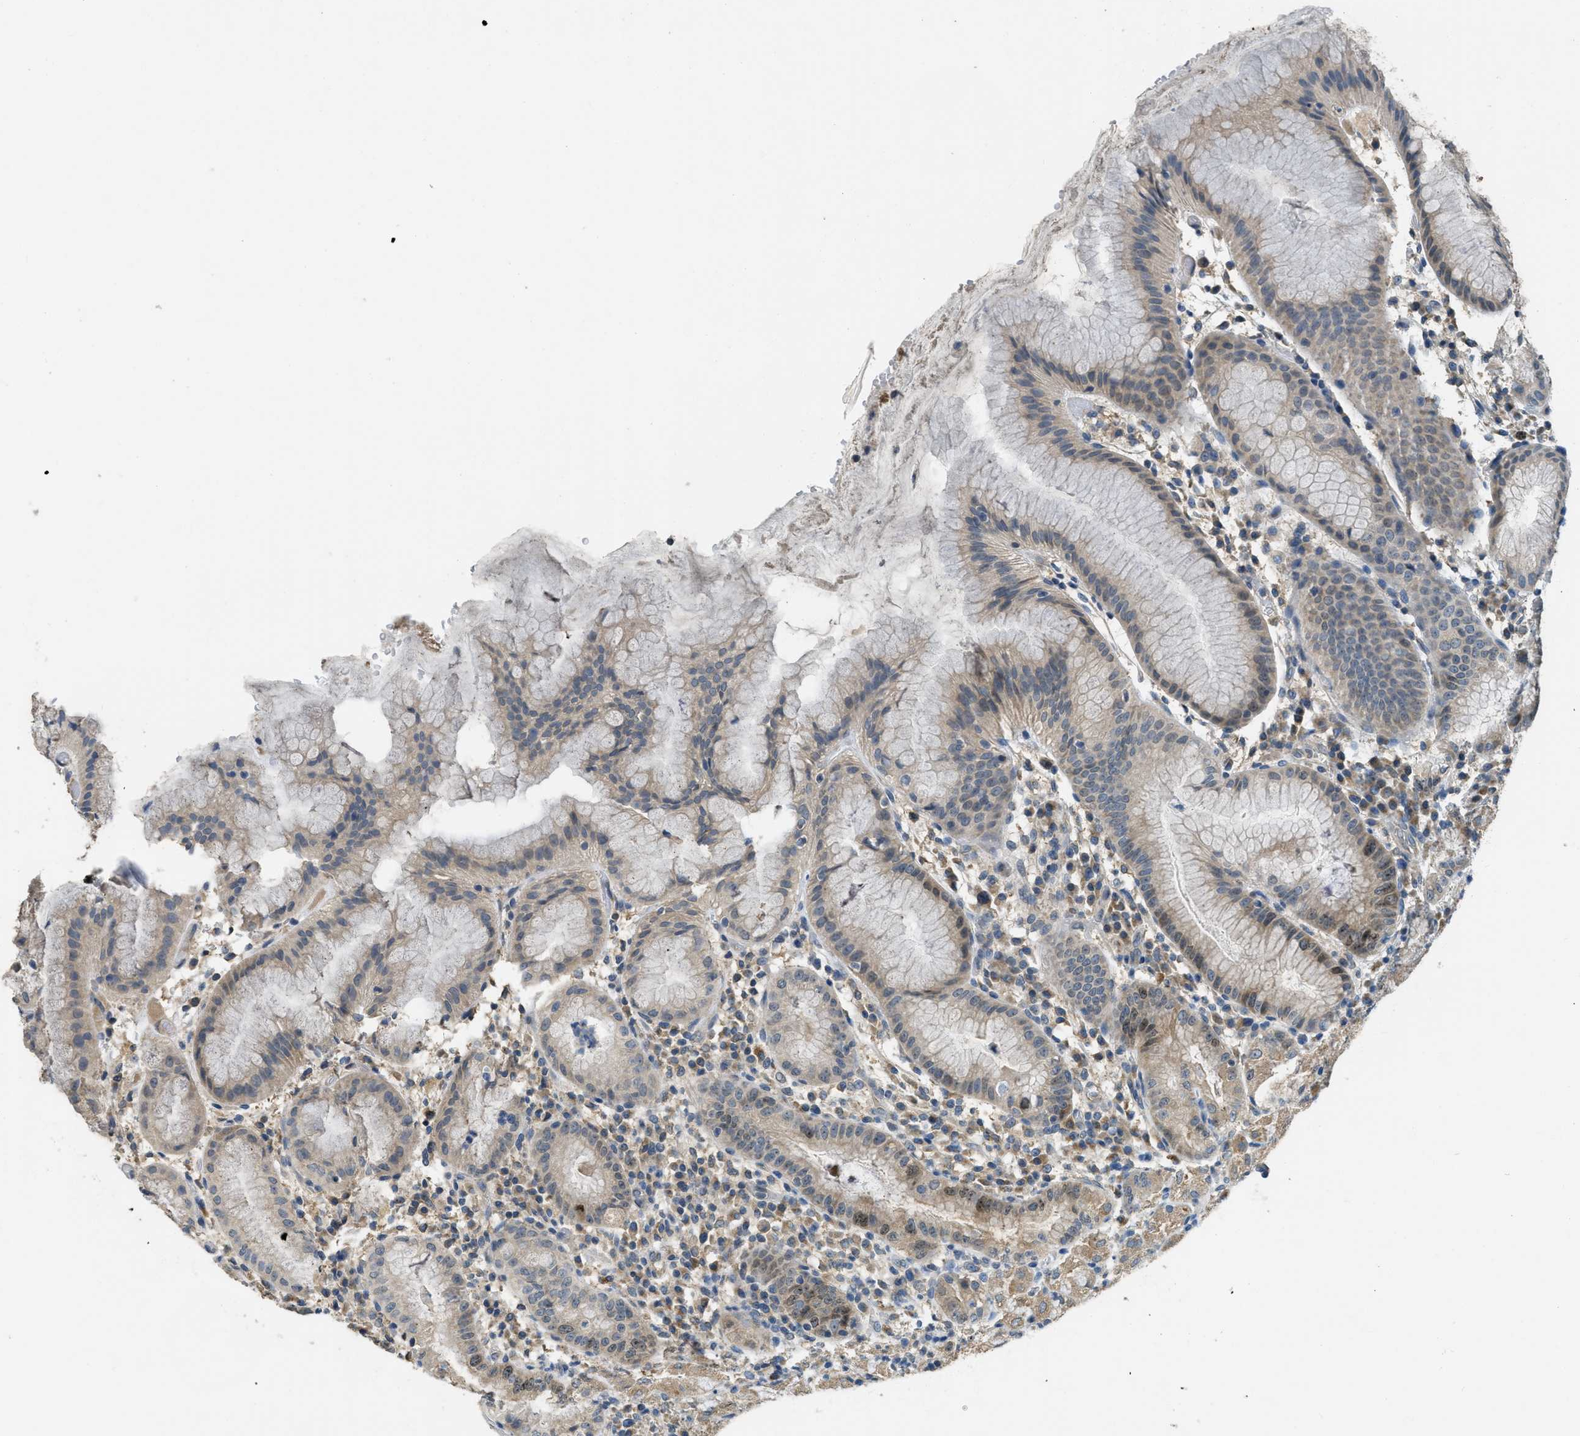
{"staining": {"intensity": "weak", "quantity": "25%-75%", "location": "cytoplasmic/membranous,nuclear"}, "tissue": "stomach", "cell_type": "Glandular cells", "image_type": "normal", "snomed": [{"axis": "morphology", "description": "Normal tissue, NOS"}, {"axis": "topography", "description": "Stomach"}, {"axis": "topography", "description": "Stomach, lower"}], "caption": "Immunohistochemical staining of benign human stomach reveals low levels of weak cytoplasmic/membranous,nuclear staining in approximately 25%-75% of glandular cells.", "gene": "MIS18A", "patient": {"sex": "female", "age": 75}}